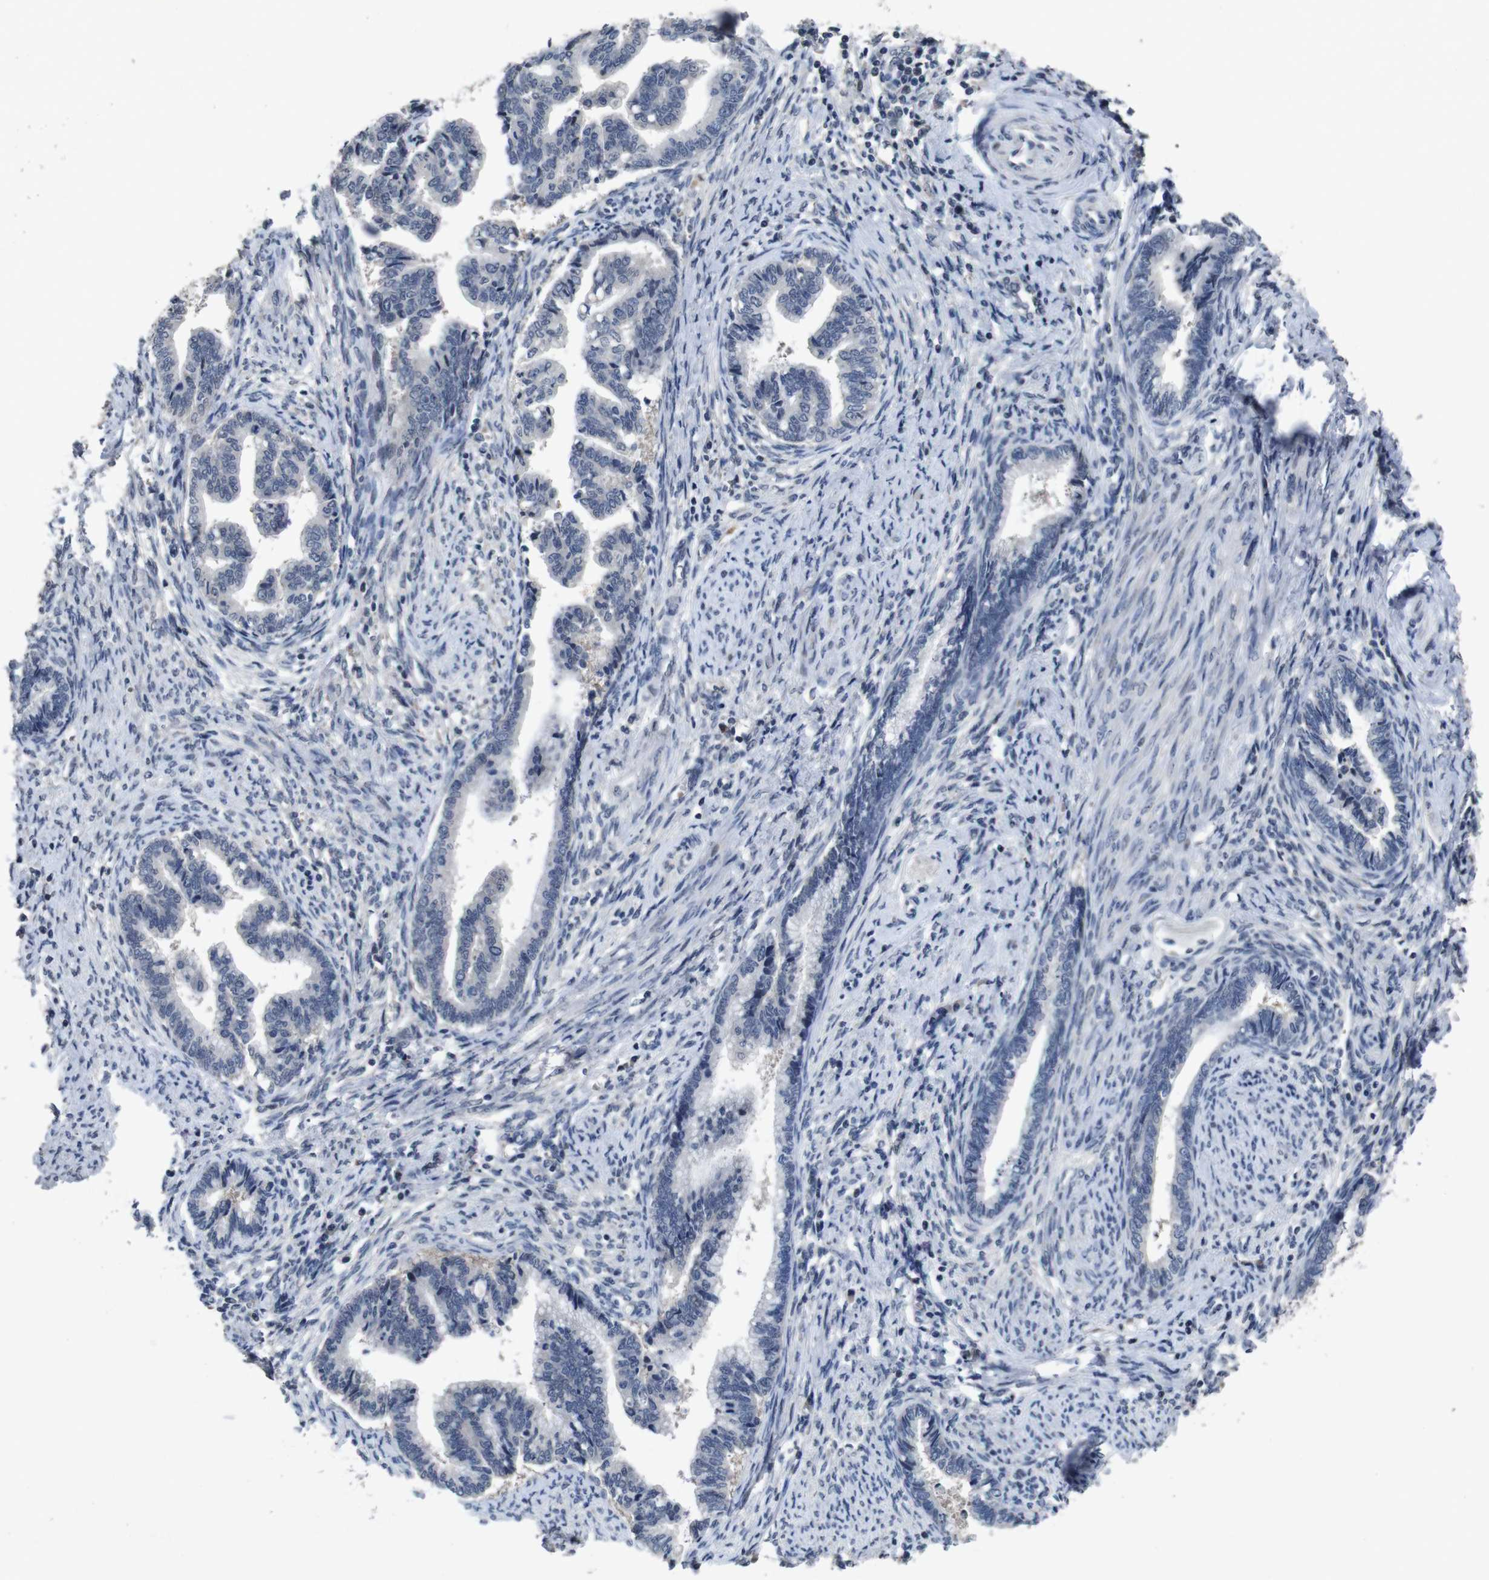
{"staining": {"intensity": "negative", "quantity": "none", "location": "none"}, "tissue": "cervical cancer", "cell_type": "Tumor cells", "image_type": "cancer", "snomed": [{"axis": "morphology", "description": "Adenocarcinoma, NOS"}, {"axis": "topography", "description": "Cervix"}], "caption": "Tumor cells are negative for protein expression in human cervical cancer (adenocarcinoma).", "gene": "AKT3", "patient": {"sex": "female", "age": 44}}